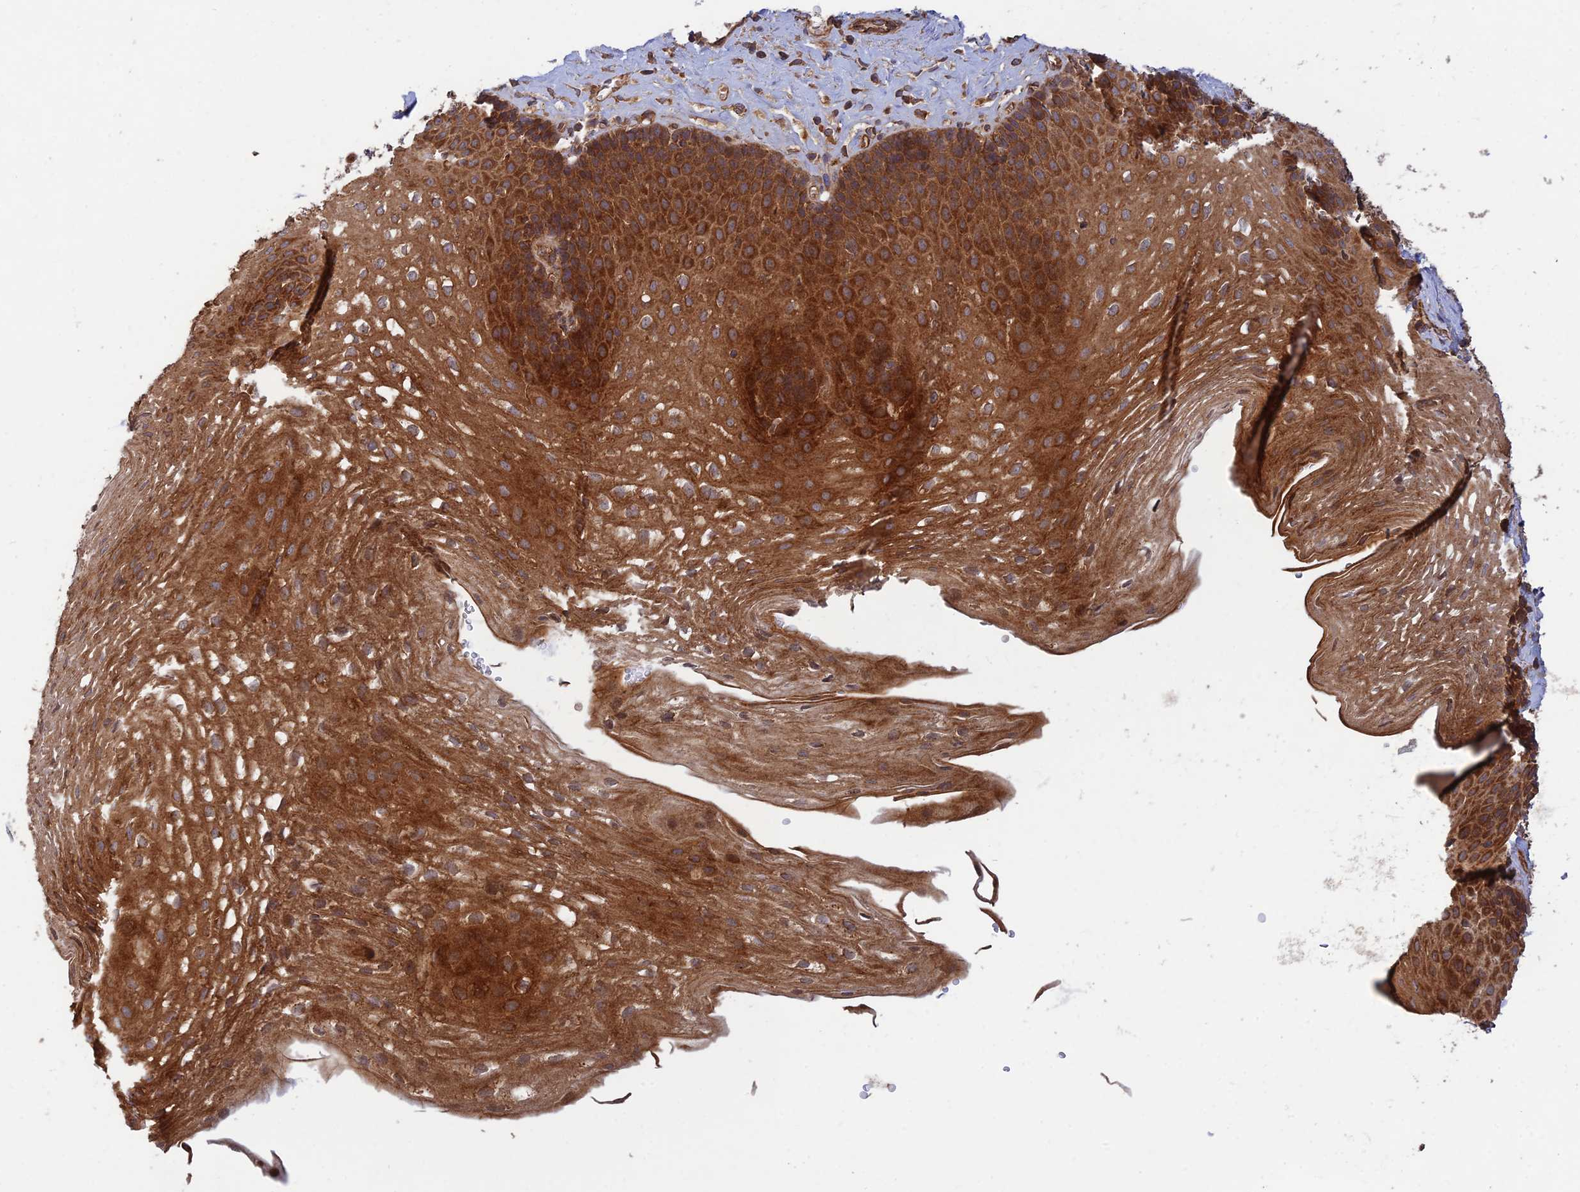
{"staining": {"intensity": "strong", "quantity": ">75%", "location": "cytoplasmic/membranous"}, "tissue": "esophagus", "cell_type": "Squamous epithelial cells", "image_type": "normal", "snomed": [{"axis": "morphology", "description": "Normal tissue, NOS"}, {"axis": "topography", "description": "Esophagus"}], "caption": "IHC (DAB) staining of unremarkable human esophagus exhibits strong cytoplasmic/membranous protein staining in about >75% of squamous epithelial cells. The staining was performed using DAB, with brown indicating positive protein expression. Nuclei are stained blue with hematoxylin.", "gene": "RELCH", "patient": {"sex": "female", "age": 66}}